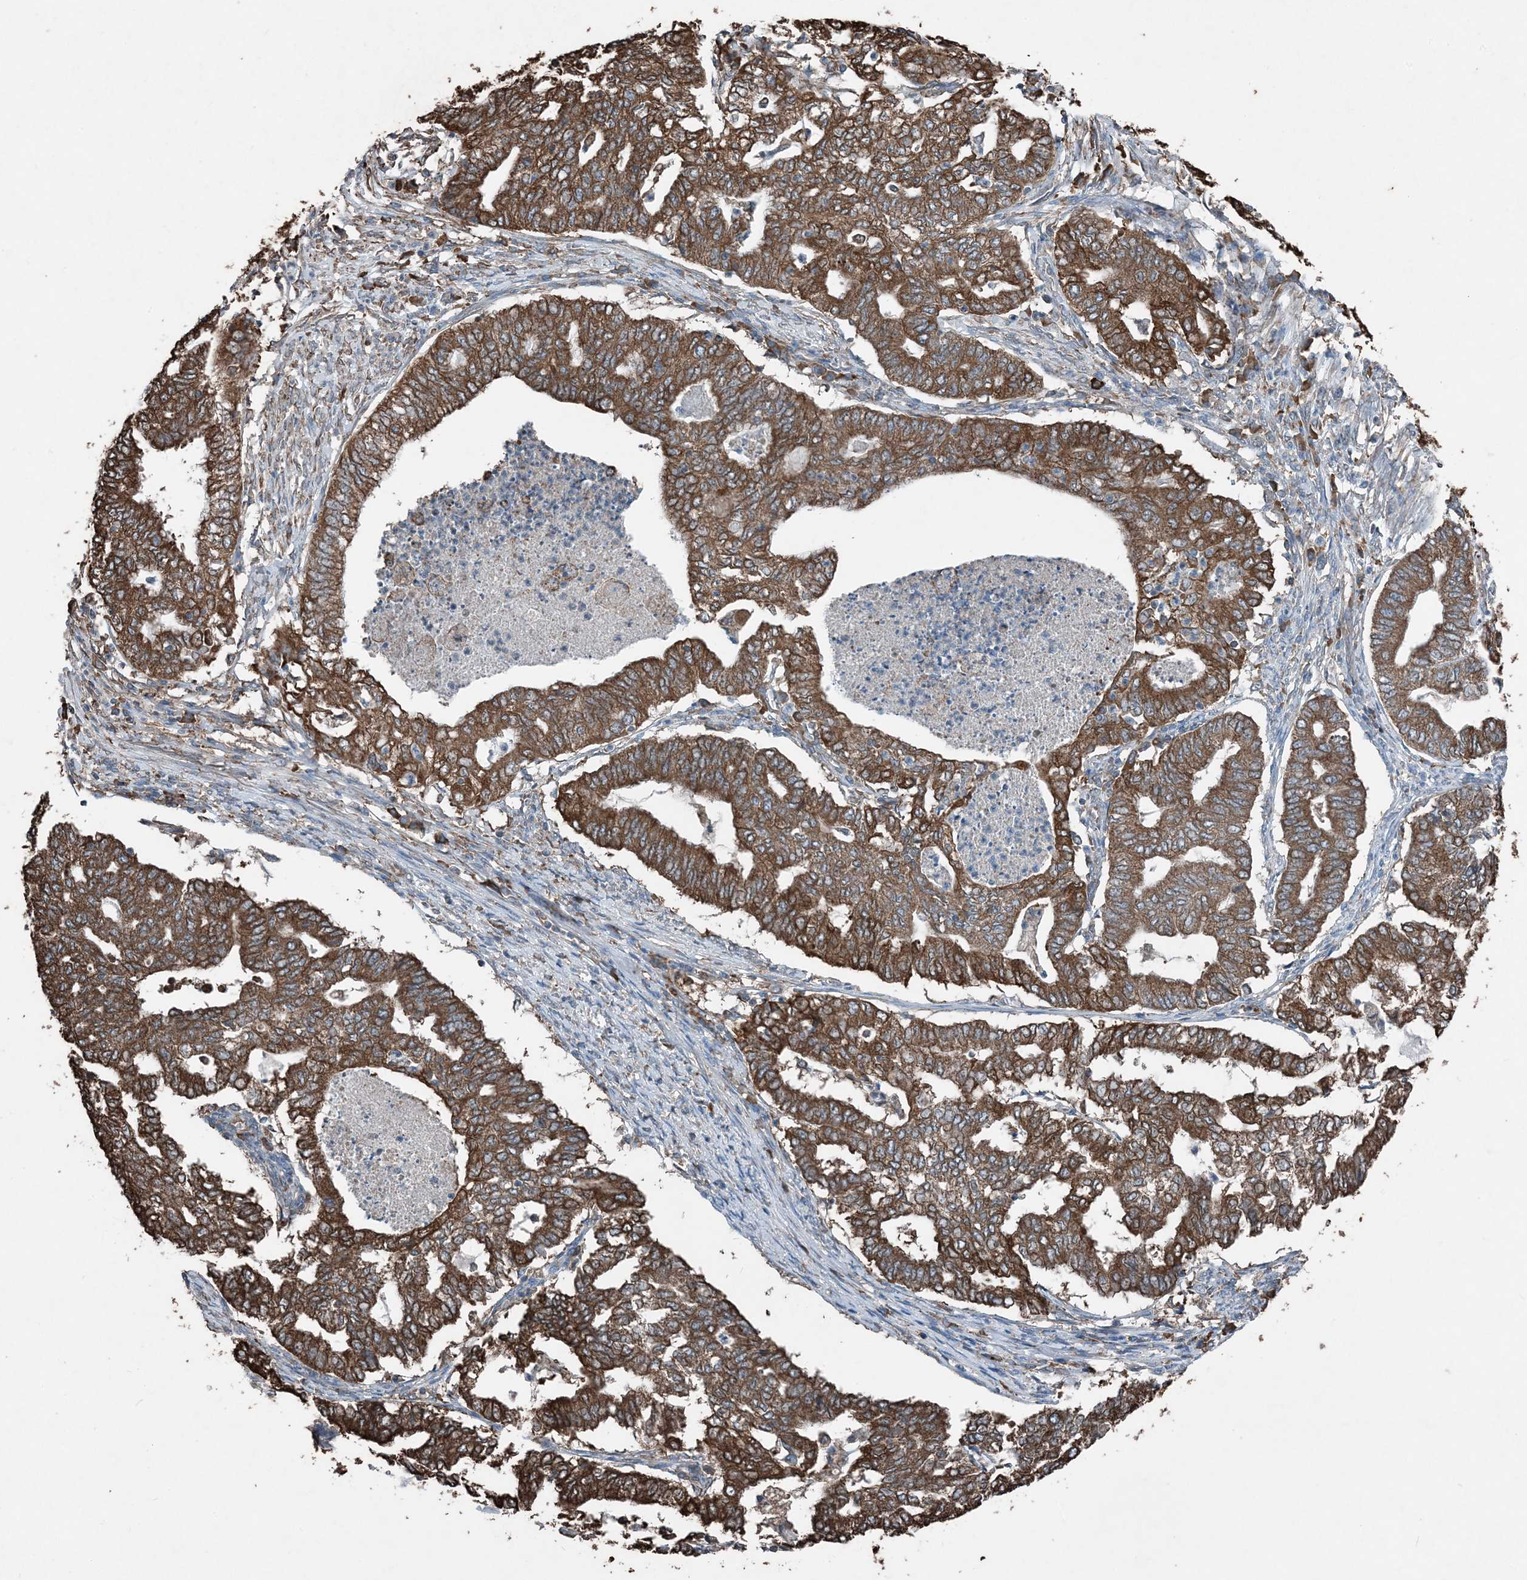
{"staining": {"intensity": "strong", "quantity": ">75%", "location": "cytoplasmic/membranous"}, "tissue": "endometrial cancer", "cell_type": "Tumor cells", "image_type": "cancer", "snomed": [{"axis": "morphology", "description": "Adenocarcinoma, NOS"}, {"axis": "topography", "description": "Endometrium"}], "caption": "A micrograph of human endometrial cancer (adenocarcinoma) stained for a protein reveals strong cytoplasmic/membranous brown staining in tumor cells. Nuclei are stained in blue.", "gene": "PDIA6", "patient": {"sex": "female", "age": 79}}